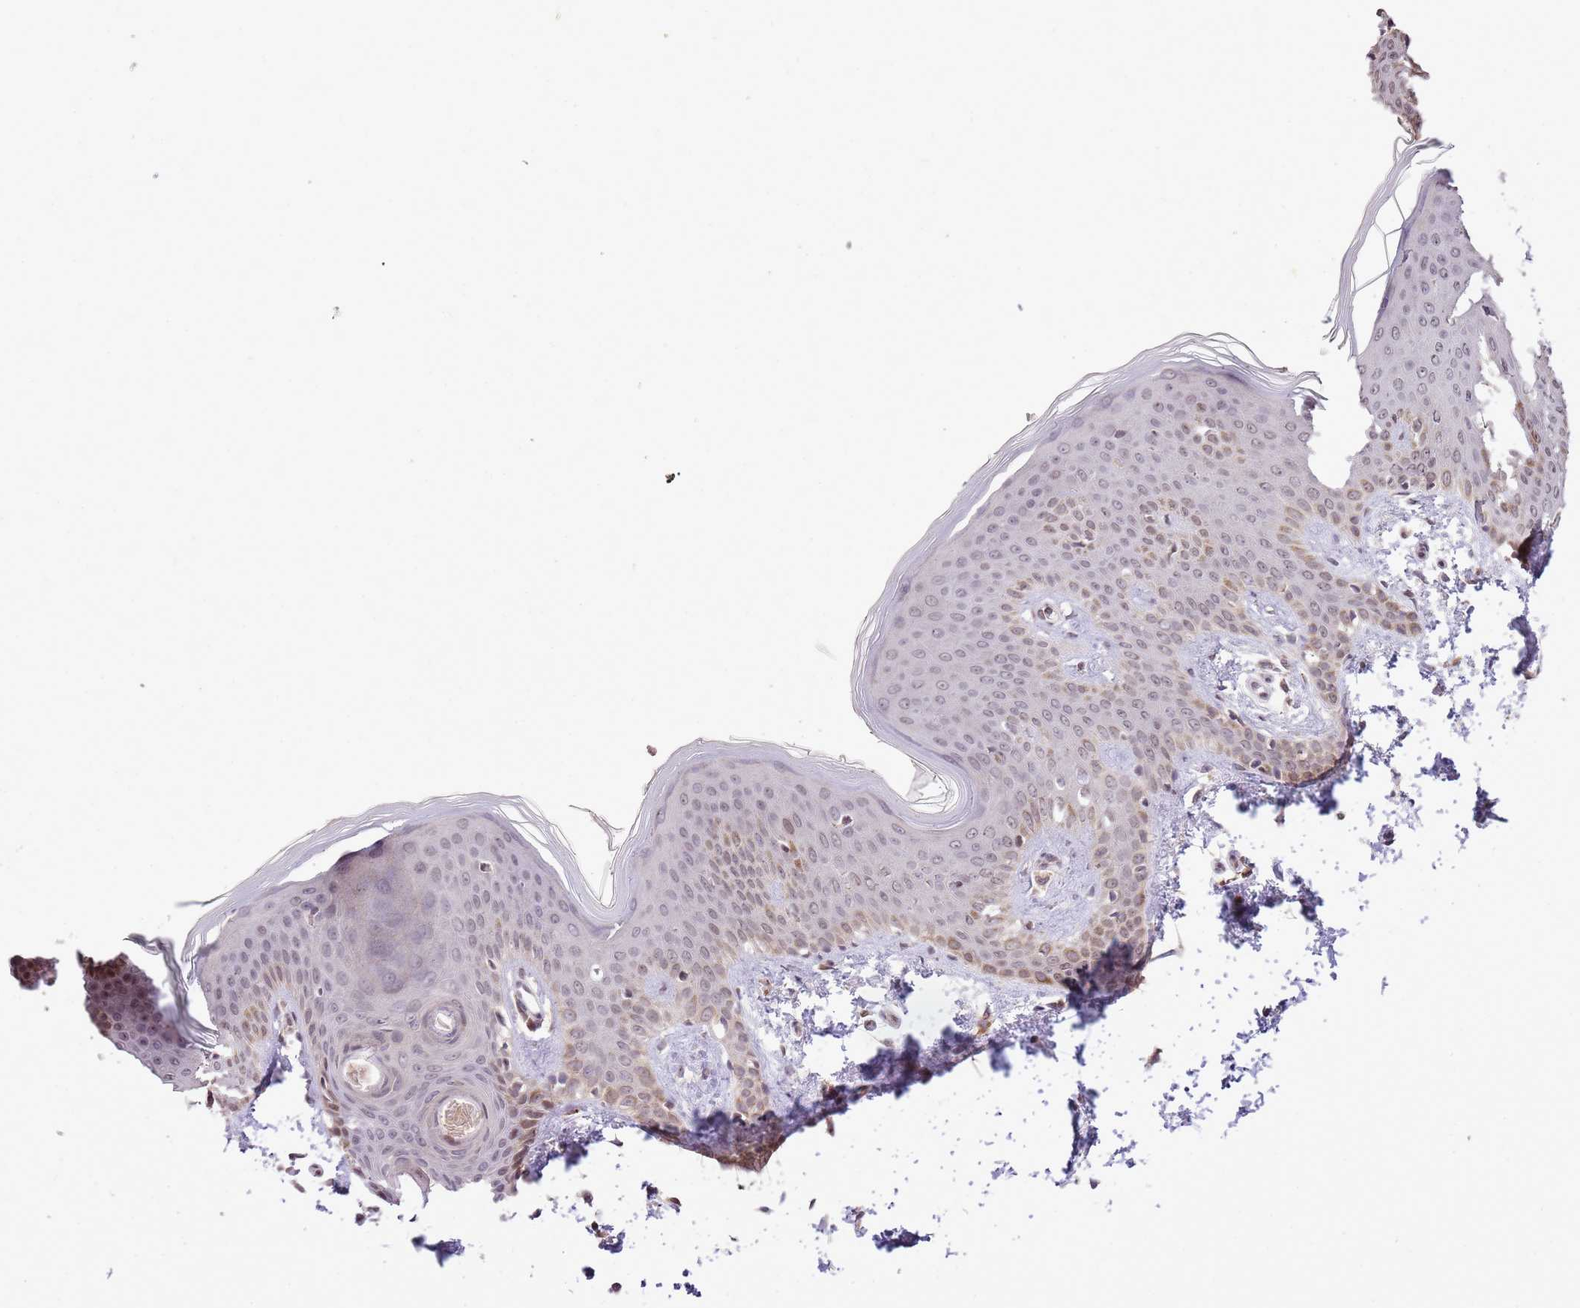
{"staining": {"intensity": "negative", "quantity": "none", "location": "none"}, "tissue": "skin", "cell_type": "Fibroblasts", "image_type": "normal", "snomed": [{"axis": "morphology", "description": "Normal tissue, NOS"}, {"axis": "topography", "description": "Skin"}], "caption": "This is a image of immunohistochemistry (IHC) staining of normal skin, which shows no positivity in fibroblasts.", "gene": "SAMSN1", "patient": {"sex": "male", "age": 36}}